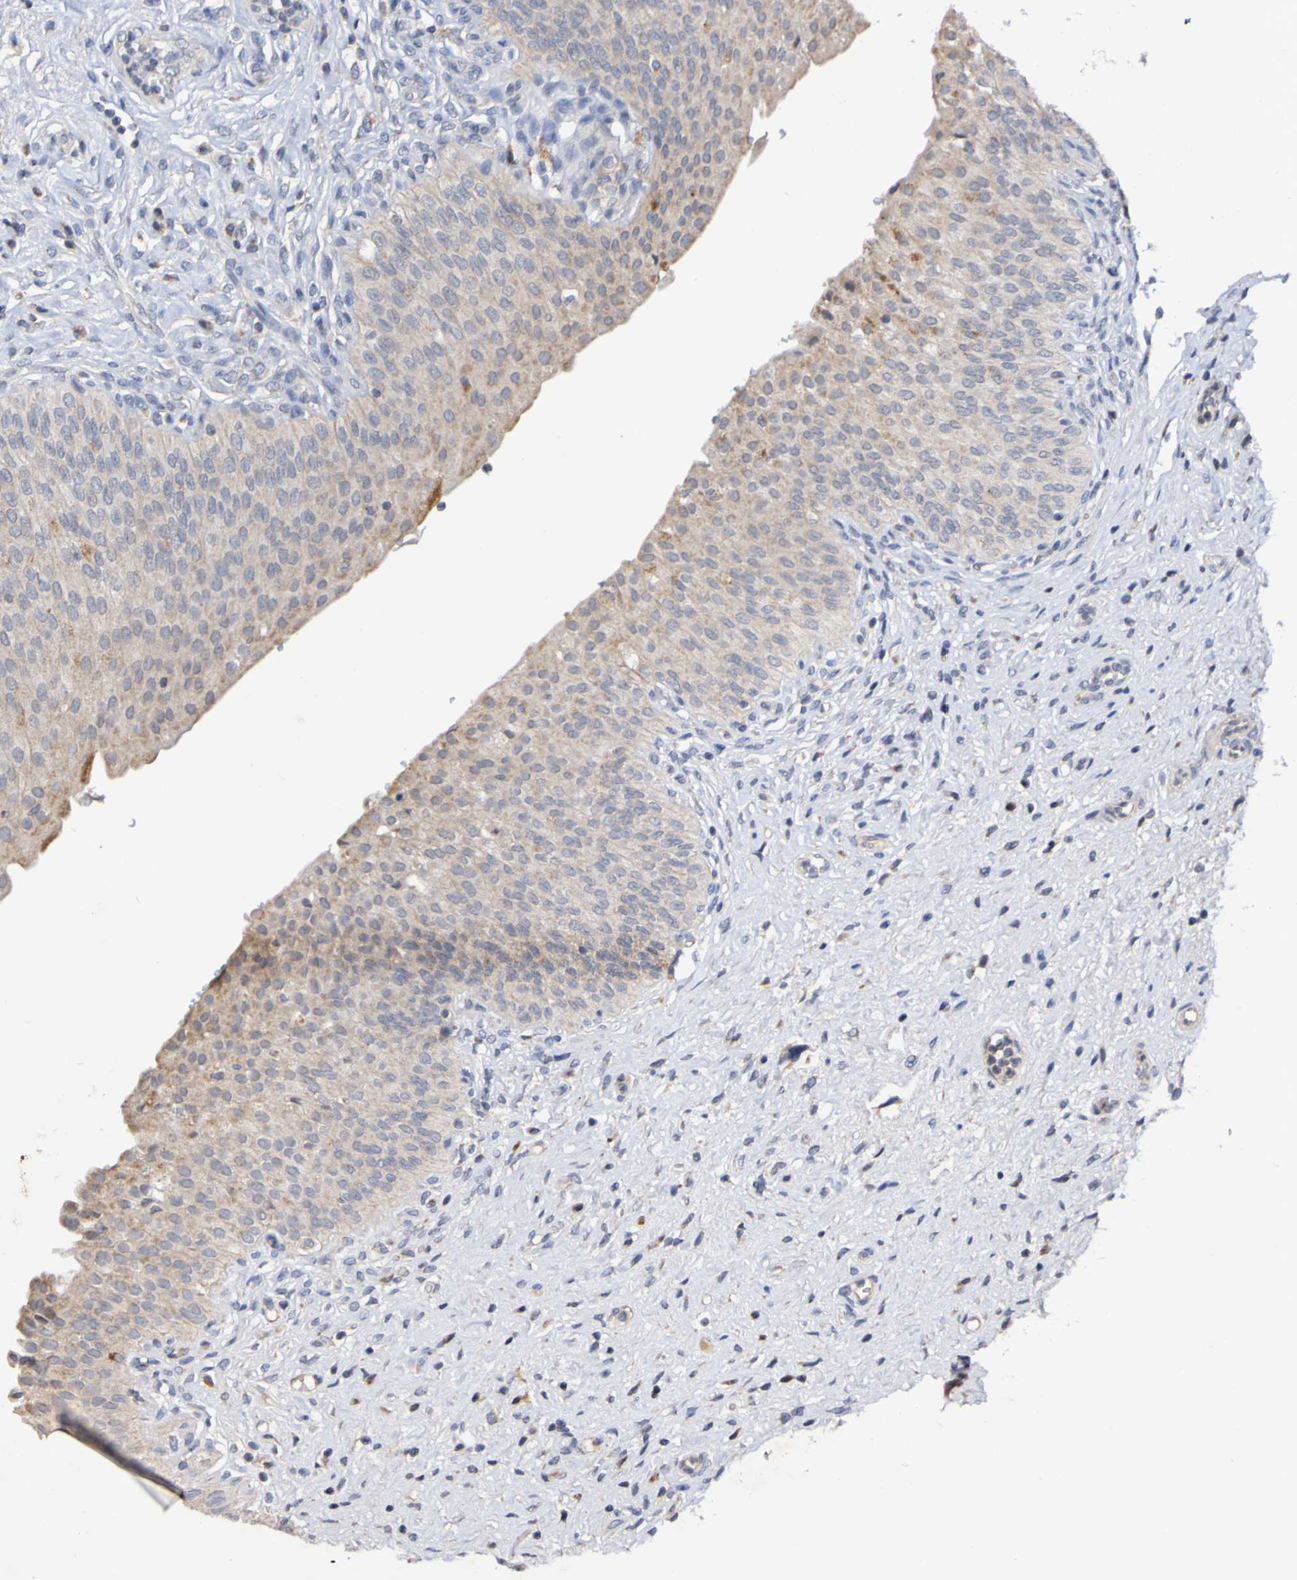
{"staining": {"intensity": "weak", "quantity": ">75%", "location": "cytoplasmic/membranous"}, "tissue": "urinary bladder", "cell_type": "Urothelial cells", "image_type": "normal", "snomed": [{"axis": "morphology", "description": "Normal tissue, NOS"}, {"axis": "topography", "description": "Urinary bladder"}], "caption": "Normal urinary bladder reveals weak cytoplasmic/membranous positivity in about >75% of urothelial cells.", "gene": "PTP4A2", "patient": {"sex": "male", "age": 46}}